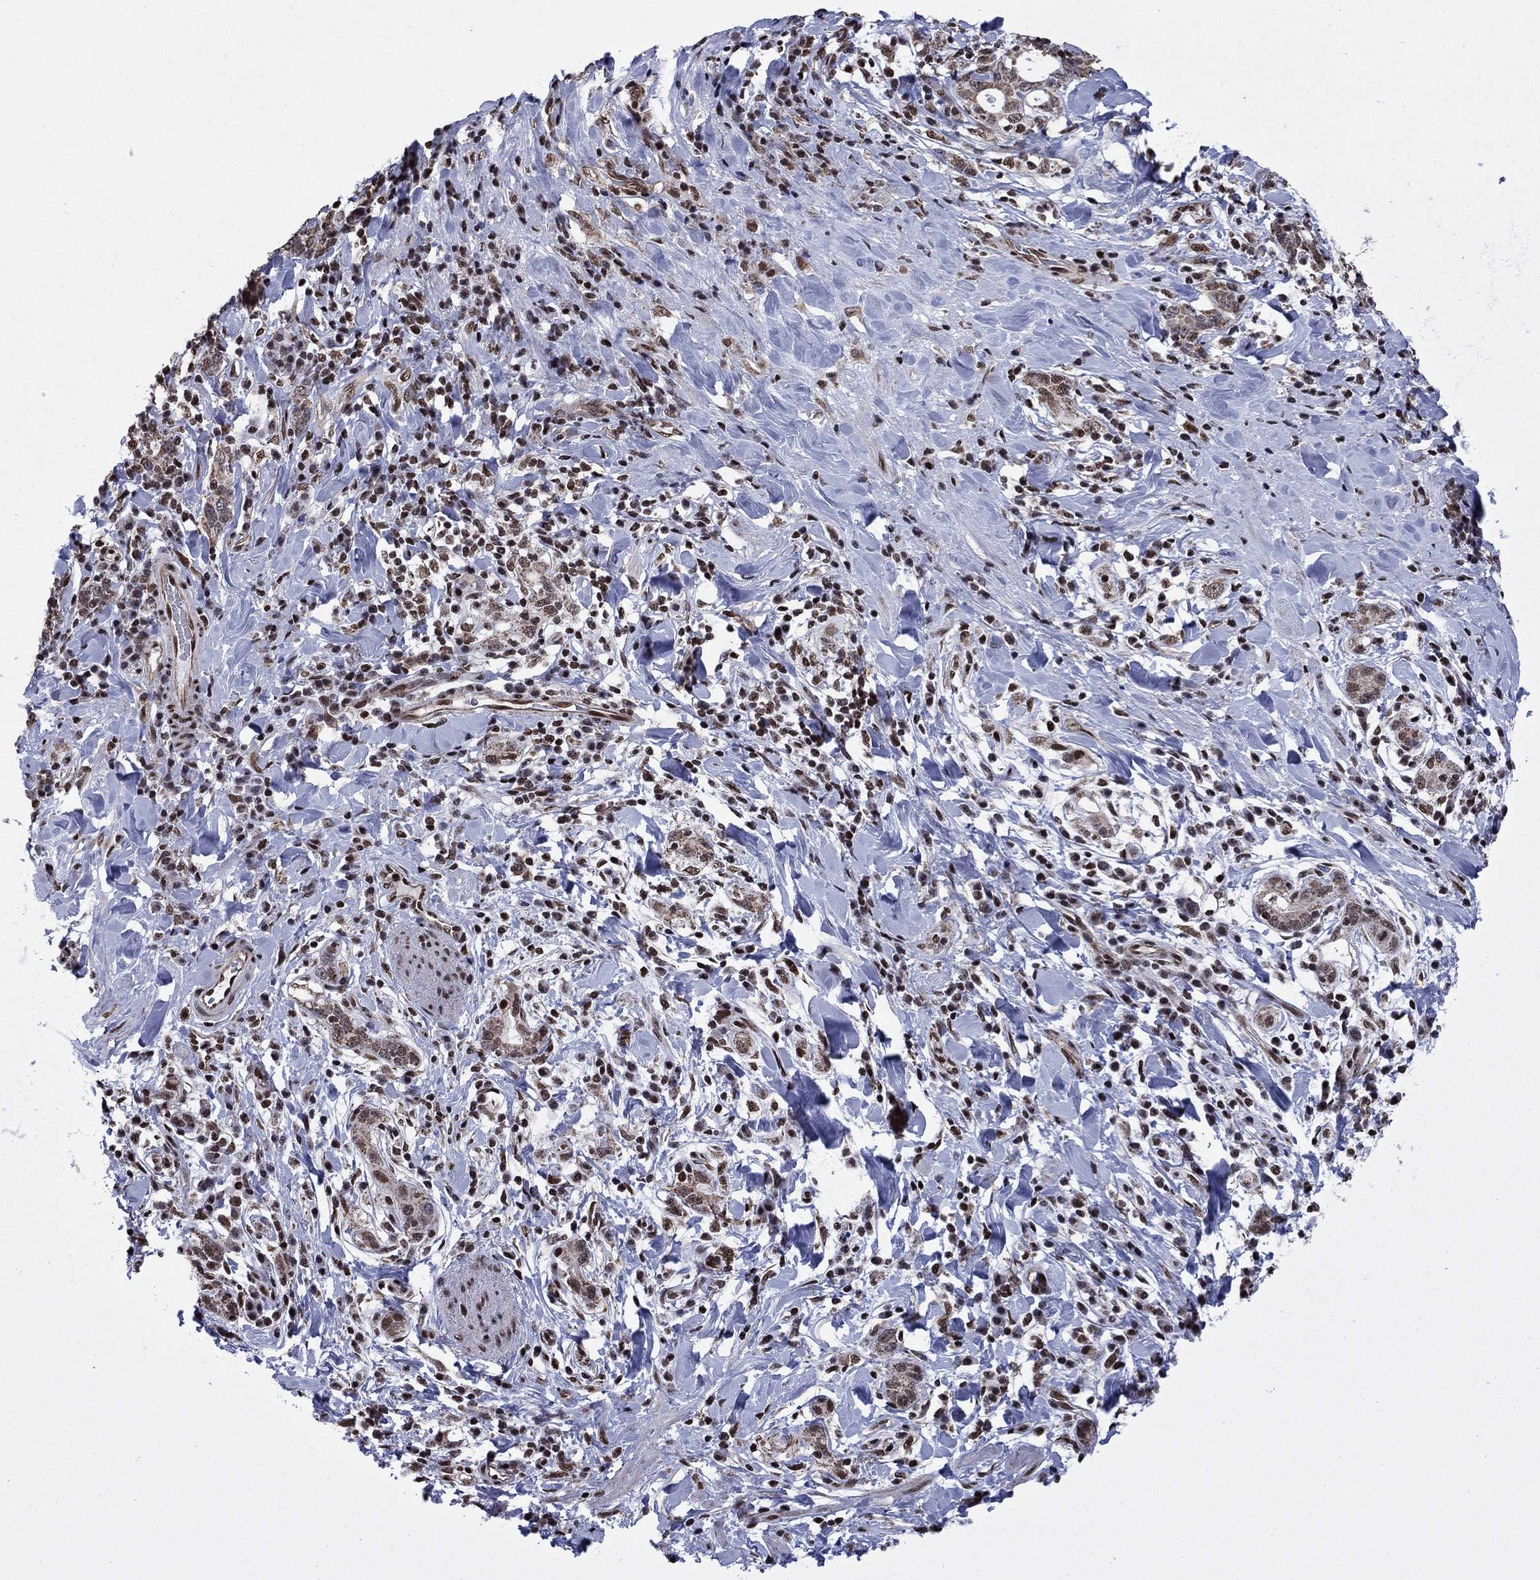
{"staining": {"intensity": "weak", "quantity": ">75%", "location": "cytoplasmic/membranous,nuclear"}, "tissue": "stomach cancer", "cell_type": "Tumor cells", "image_type": "cancer", "snomed": [{"axis": "morphology", "description": "Adenocarcinoma, NOS"}, {"axis": "topography", "description": "Stomach"}], "caption": "IHC of human stomach adenocarcinoma reveals low levels of weak cytoplasmic/membranous and nuclear staining in about >75% of tumor cells. Nuclei are stained in blue.", "gene": "N4BP2", "patient": {"sex": "male", "age": 79}}